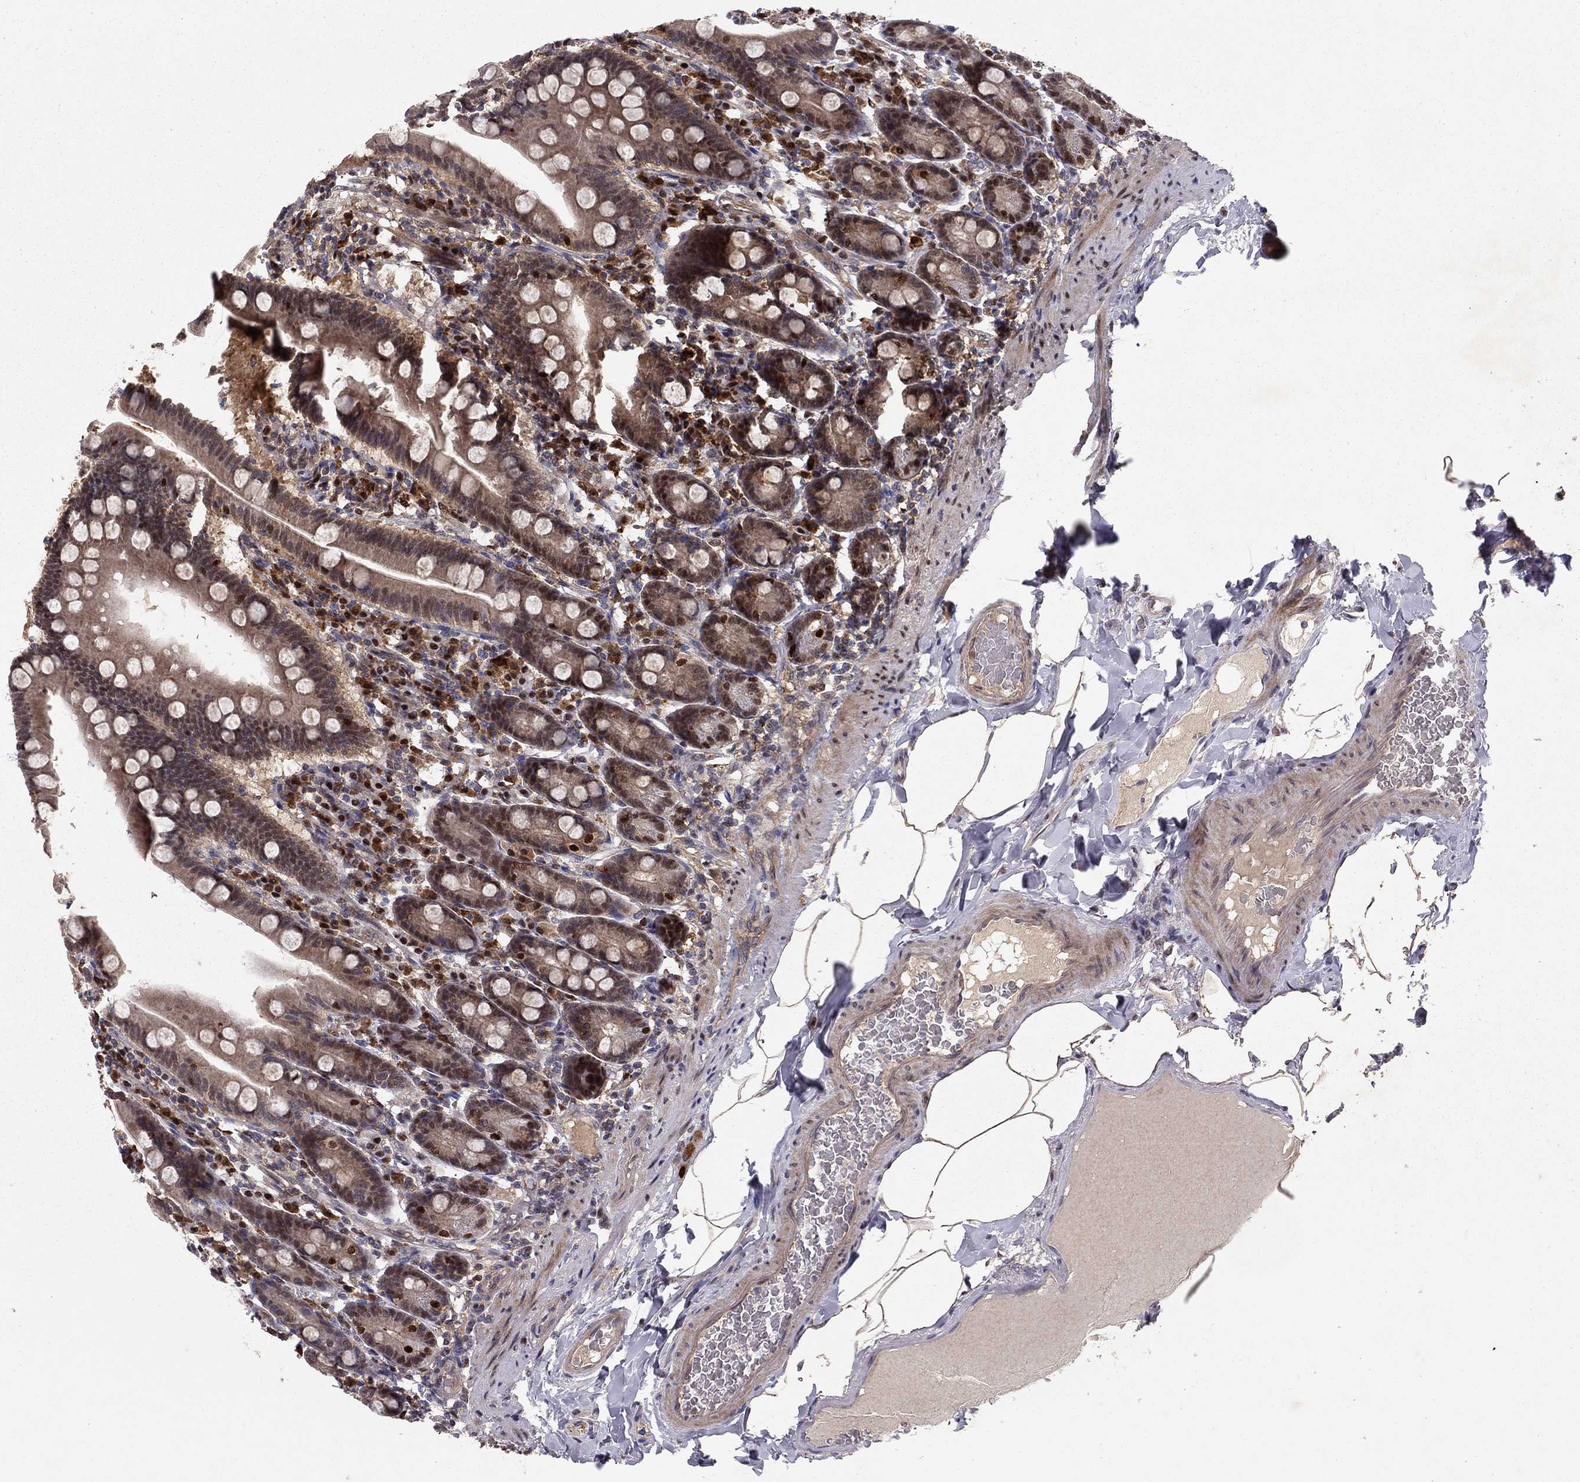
{"staining": {"intensity": "moderate", "quantity": "<25%", "location": "nuclear"}, "tissue": "small intestine", "cell_type": "Glandular cells", "image_type": "normal", "snomed": [{"axis": "morphology", "description": "Normal tissue, NOS"}, {"axis": "topography", "description": "Small intestine"}], "caption": "Brown immunohistochemical staining in normal human small intestine reveals moderate nuclear positivity in approximately <25% of glandular cells.", "gene": "CRTC1", "patient": {"sex": "male", "age": 66}}